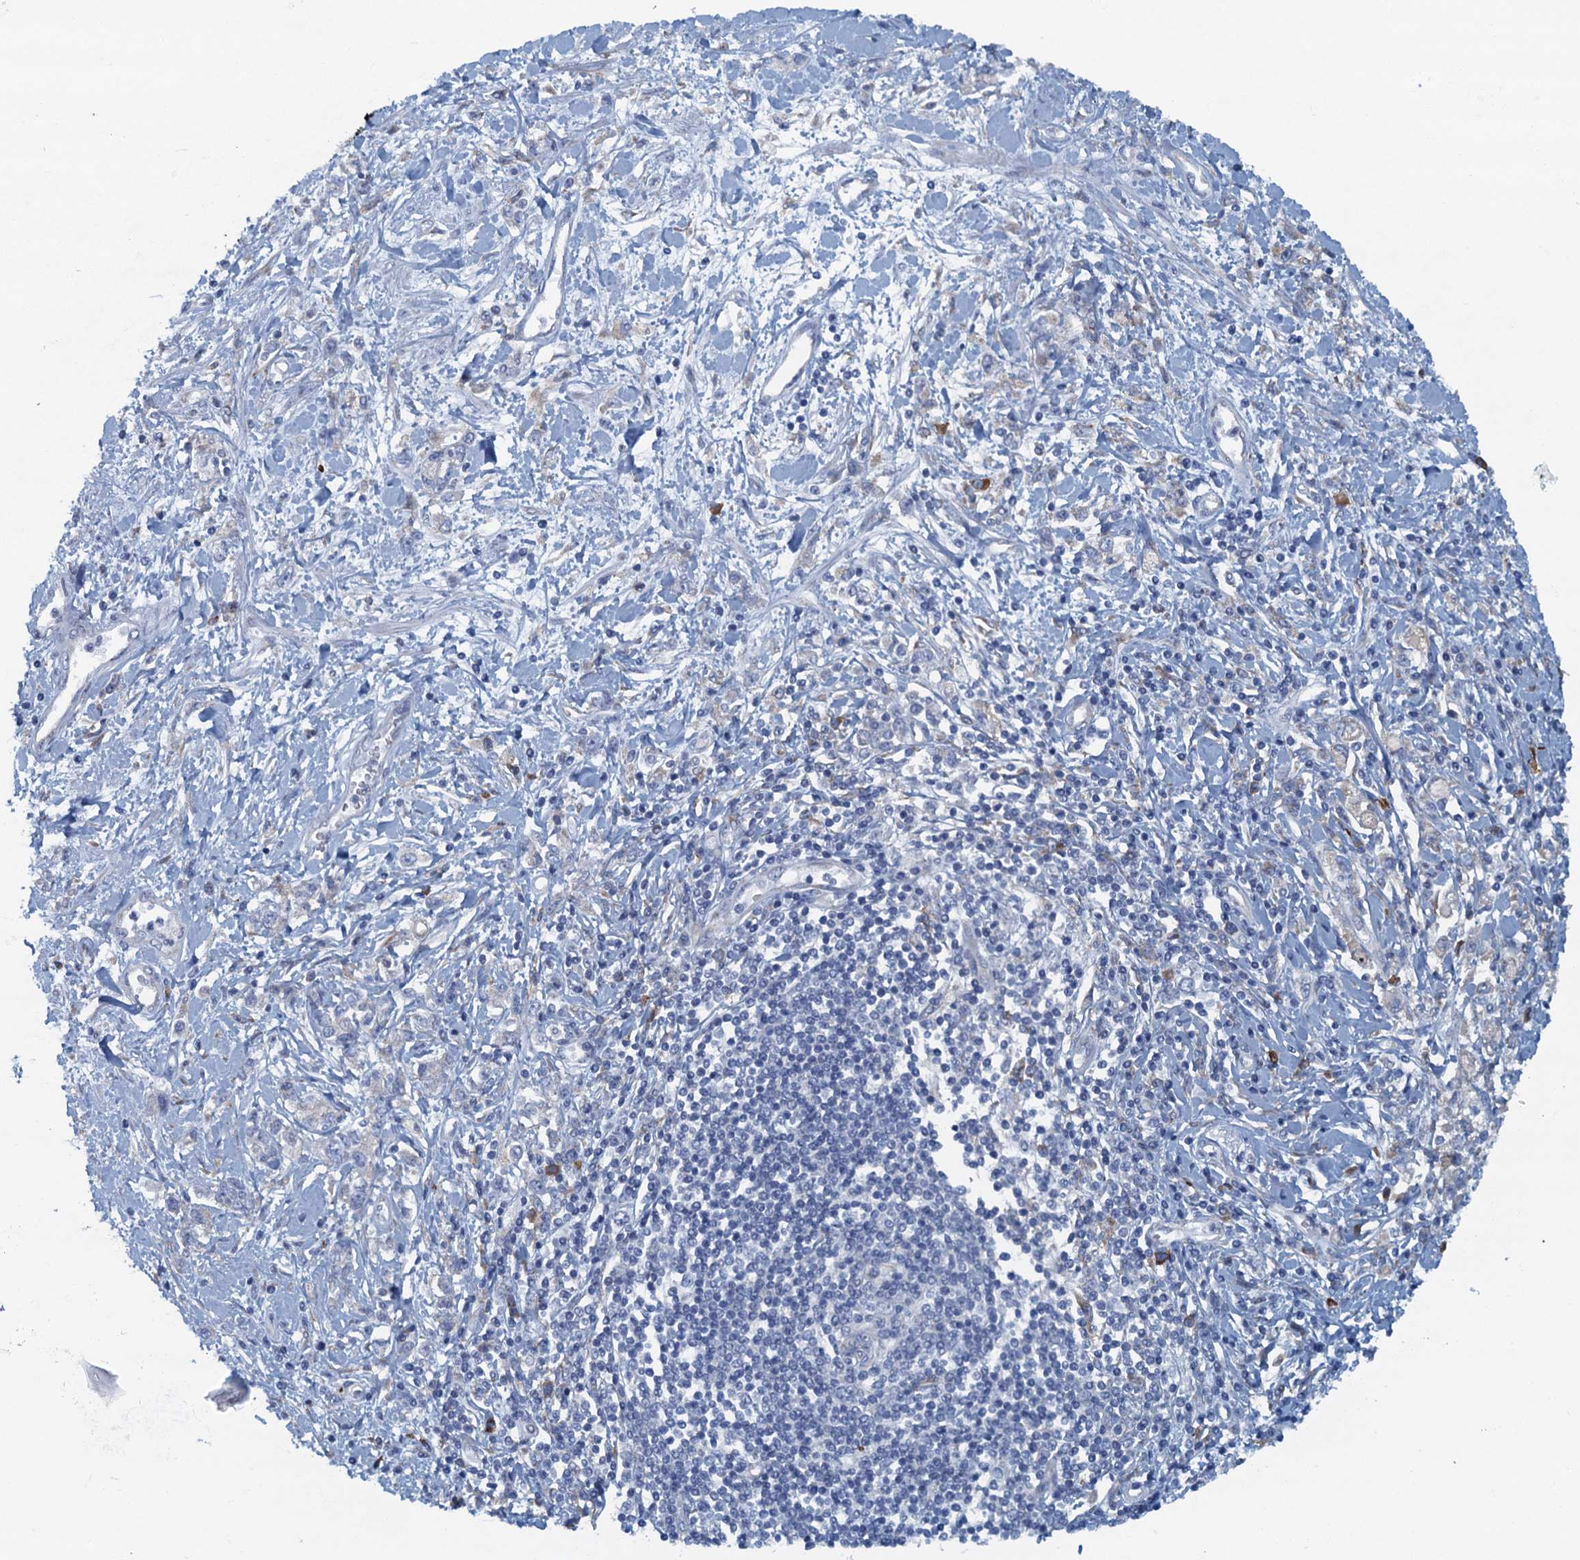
{"staining": {"intensity": "negative", "quantity": "none", "location": "none"}, "tissue": "stomach cancer", "cell_type": "Tumor cells", "image_type": "cancer", "snomed": [{"axis": "morphology", "description": "Adenocarcinoma, NOS"}, {"axis": "topography", "description": "Stomach"}], "caption": "A high-resolution image shows immunohistochemistry staining of stomach cancer (adenocarcinoma), which reveals no significant expression in tumor cells.", "gene": "MYDGF", "patient": {"sex": "female", "age": 76}}